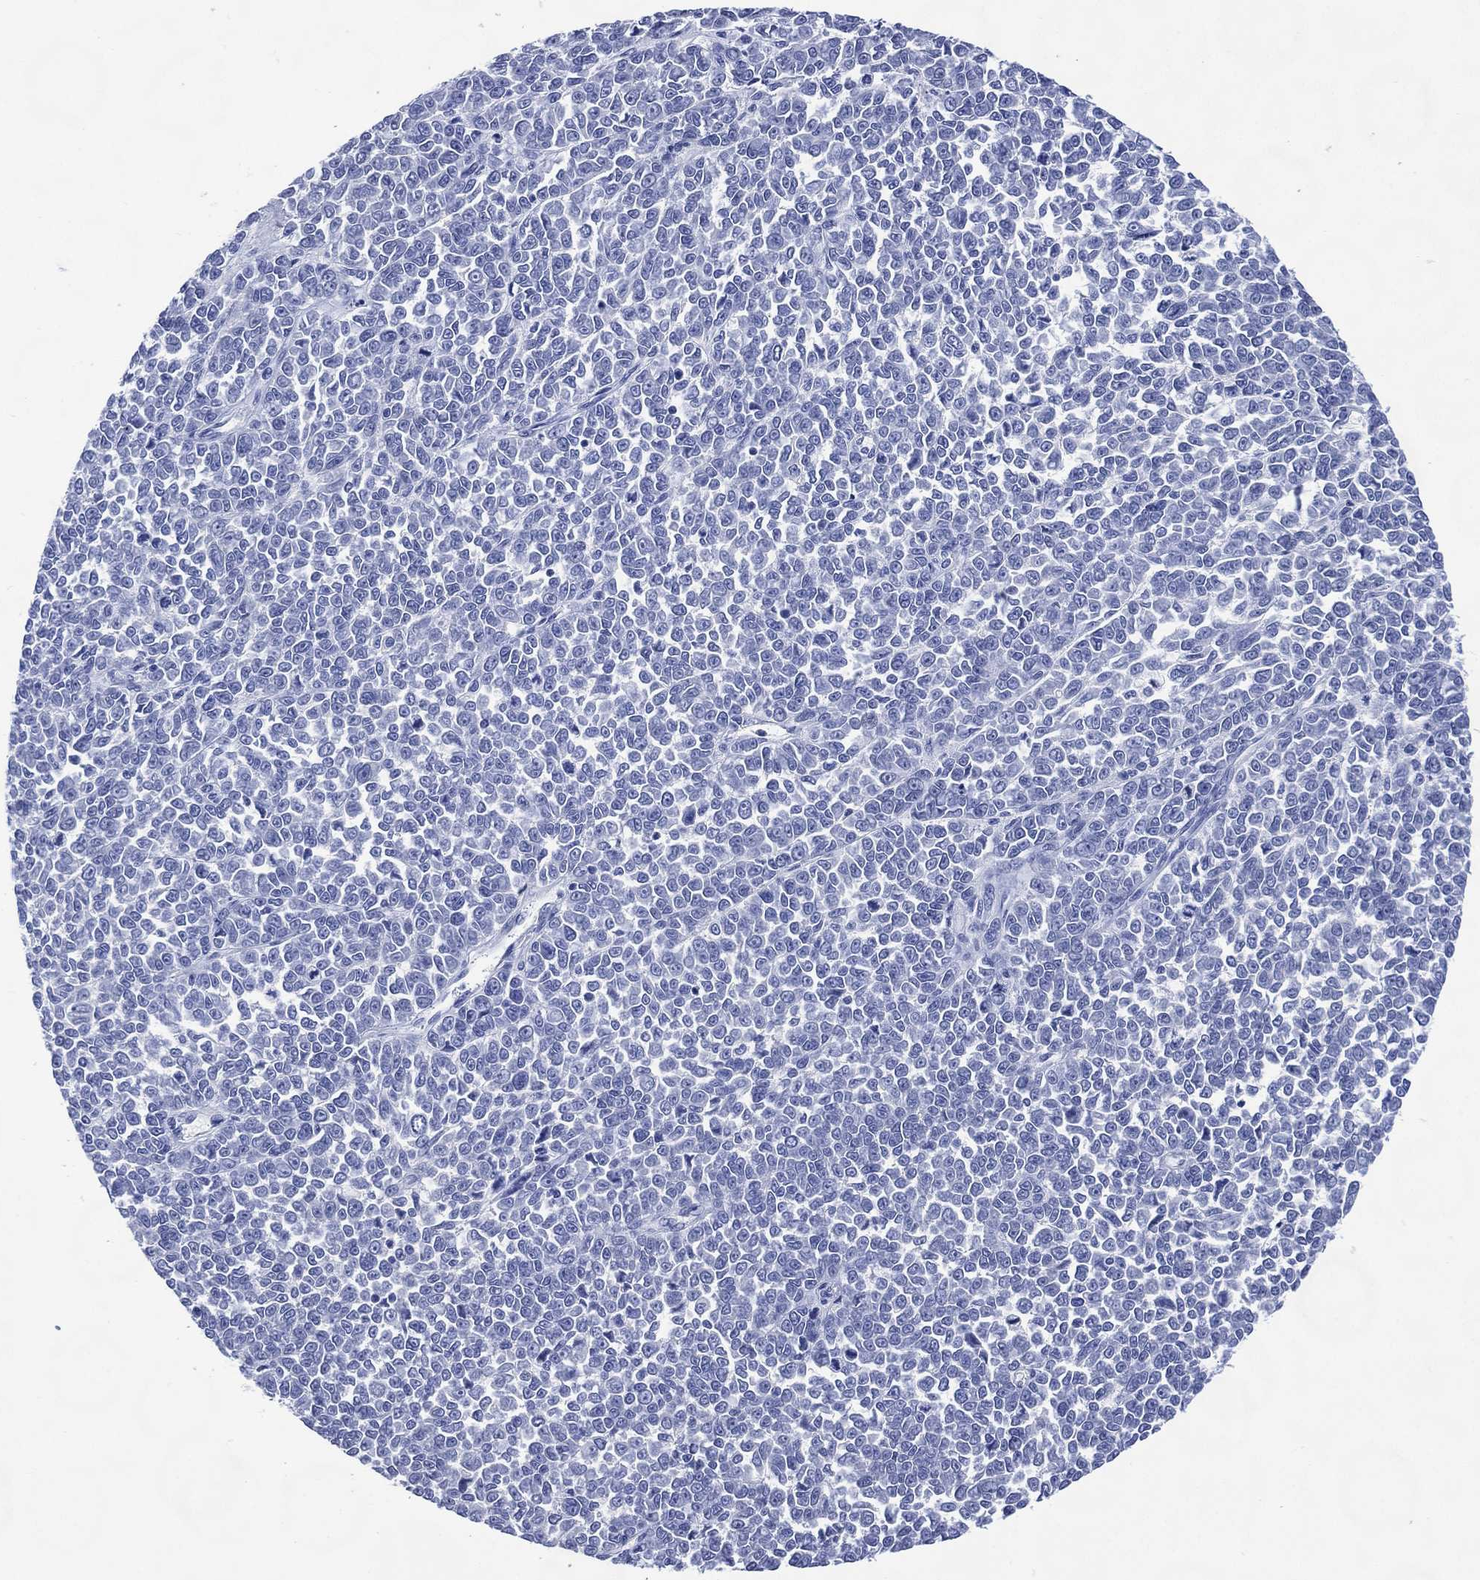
{"staining": {"intensity": "negative", "quantity": "none", "location": "none"}, "tissue": "melanoma", "cell_type": "Tumor cells", "image_type": "cancer", "snomed": [{"axis": "morphology", "description": "Malignant melanoma, NOS"}, {"axis": "topography", "description": "Skin"}], "caption": "DAB (3,3'-diaminobenzidine) immunohistochemical staining of human melanoma demonstrates no significant expression in tumor cells. Brightfield microscopy of immunohistochemistry (IHC) stained with DAB (brown) and hematoxylin (blue), captured at high magnification.", "gene": "SHCBP1L", "patient": {"sex": "female", "age": 95}}